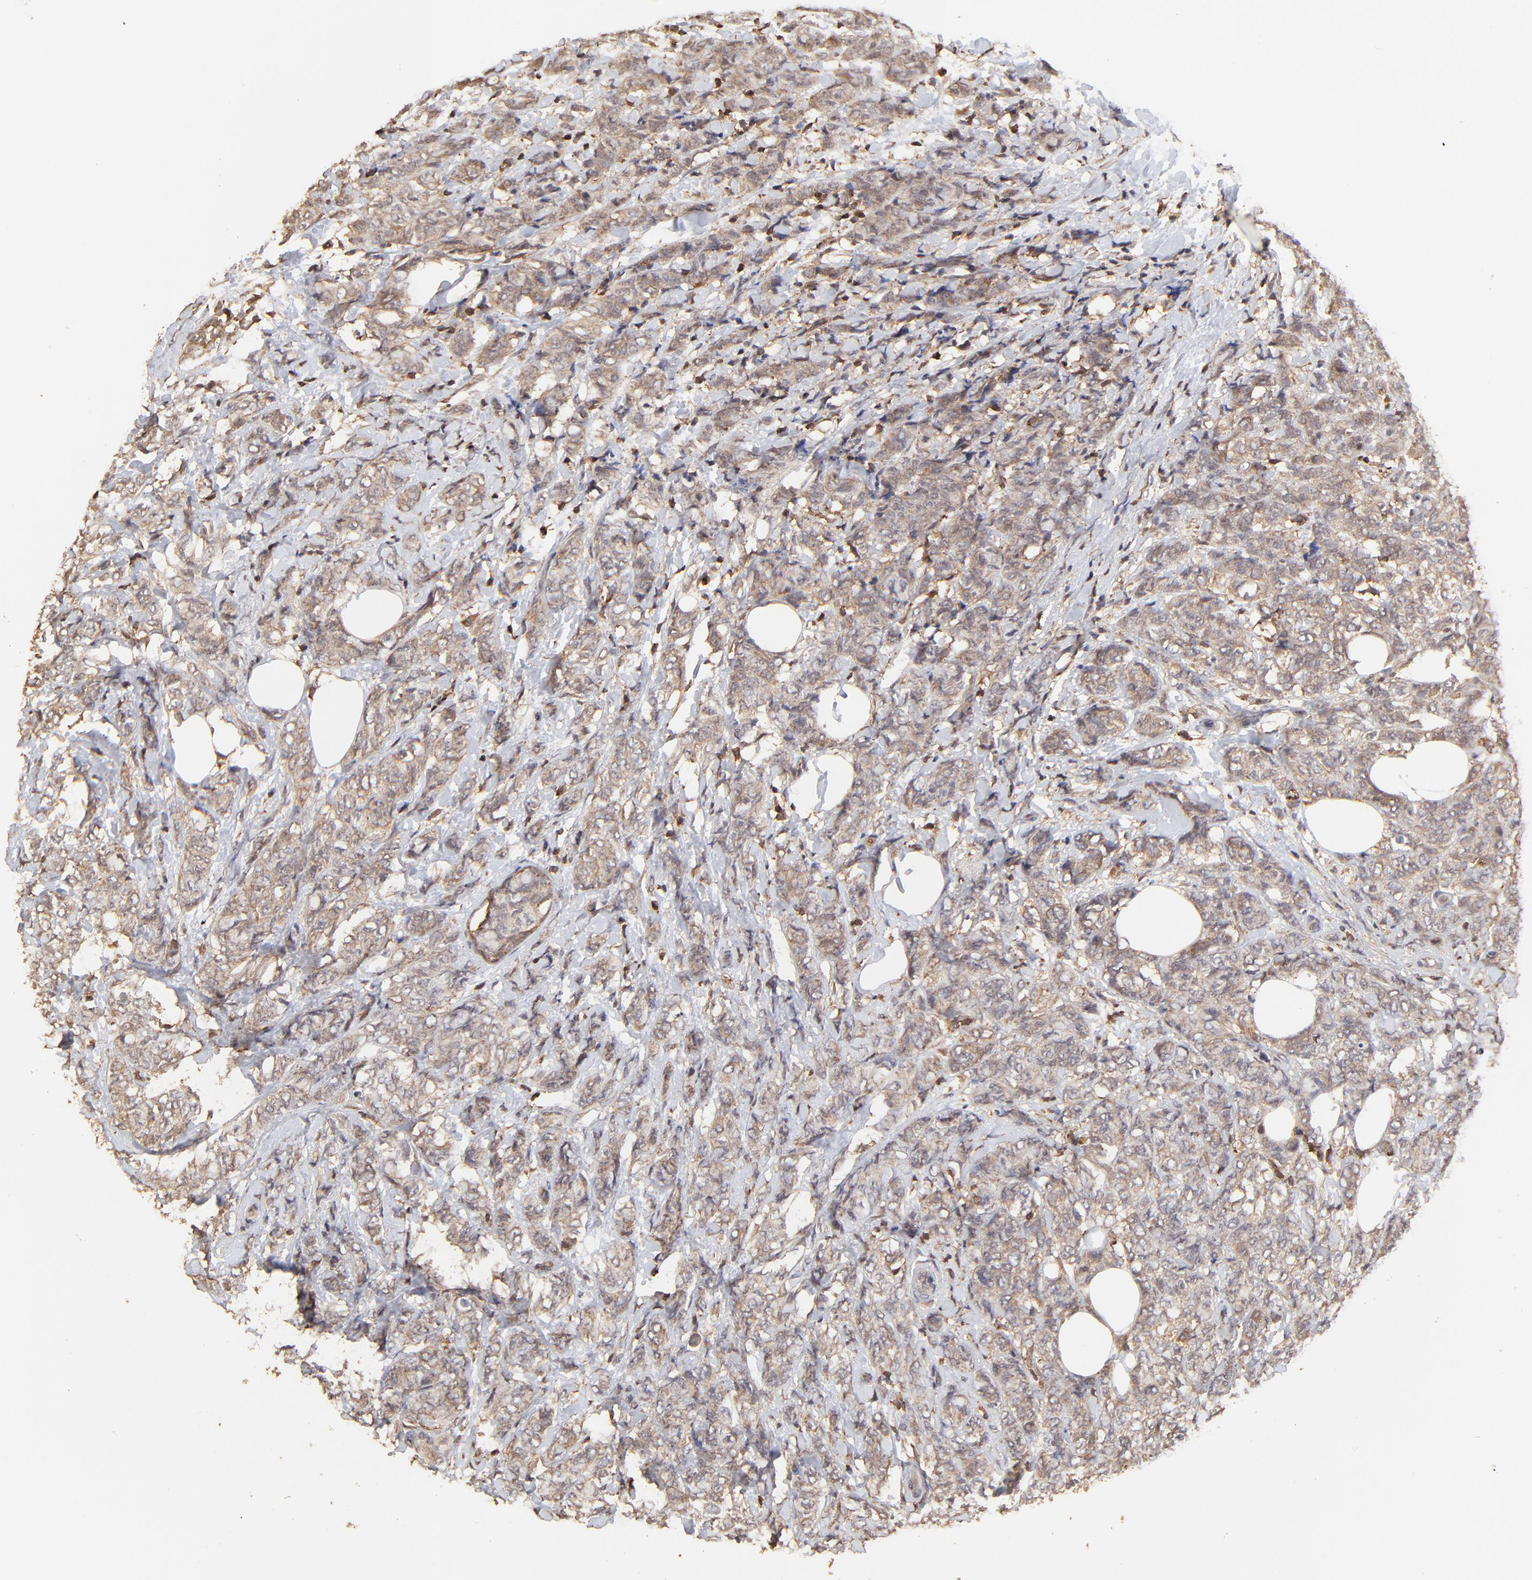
{"staining": {"intensity": "moderate", "quantity": ">75%", "location": "cytoplasmic/membranous"}, "tissue": "breast cancer", "cell_type": "Tumor cells", "image_type": "cancer", "snomed": [{"axis": "morphology", "description": "Lobular carcinoma"}, {"axis": "topography", "description": "Breast"}], "caption": "This micrograph demonstrates IHC staining of human breast lobular carcinoma, with medium moderate cytoplasmic/membranous expression in about >75% of tumor cells.", "gene": "STON2", "patient": {"sex": "female", "age": 60}}